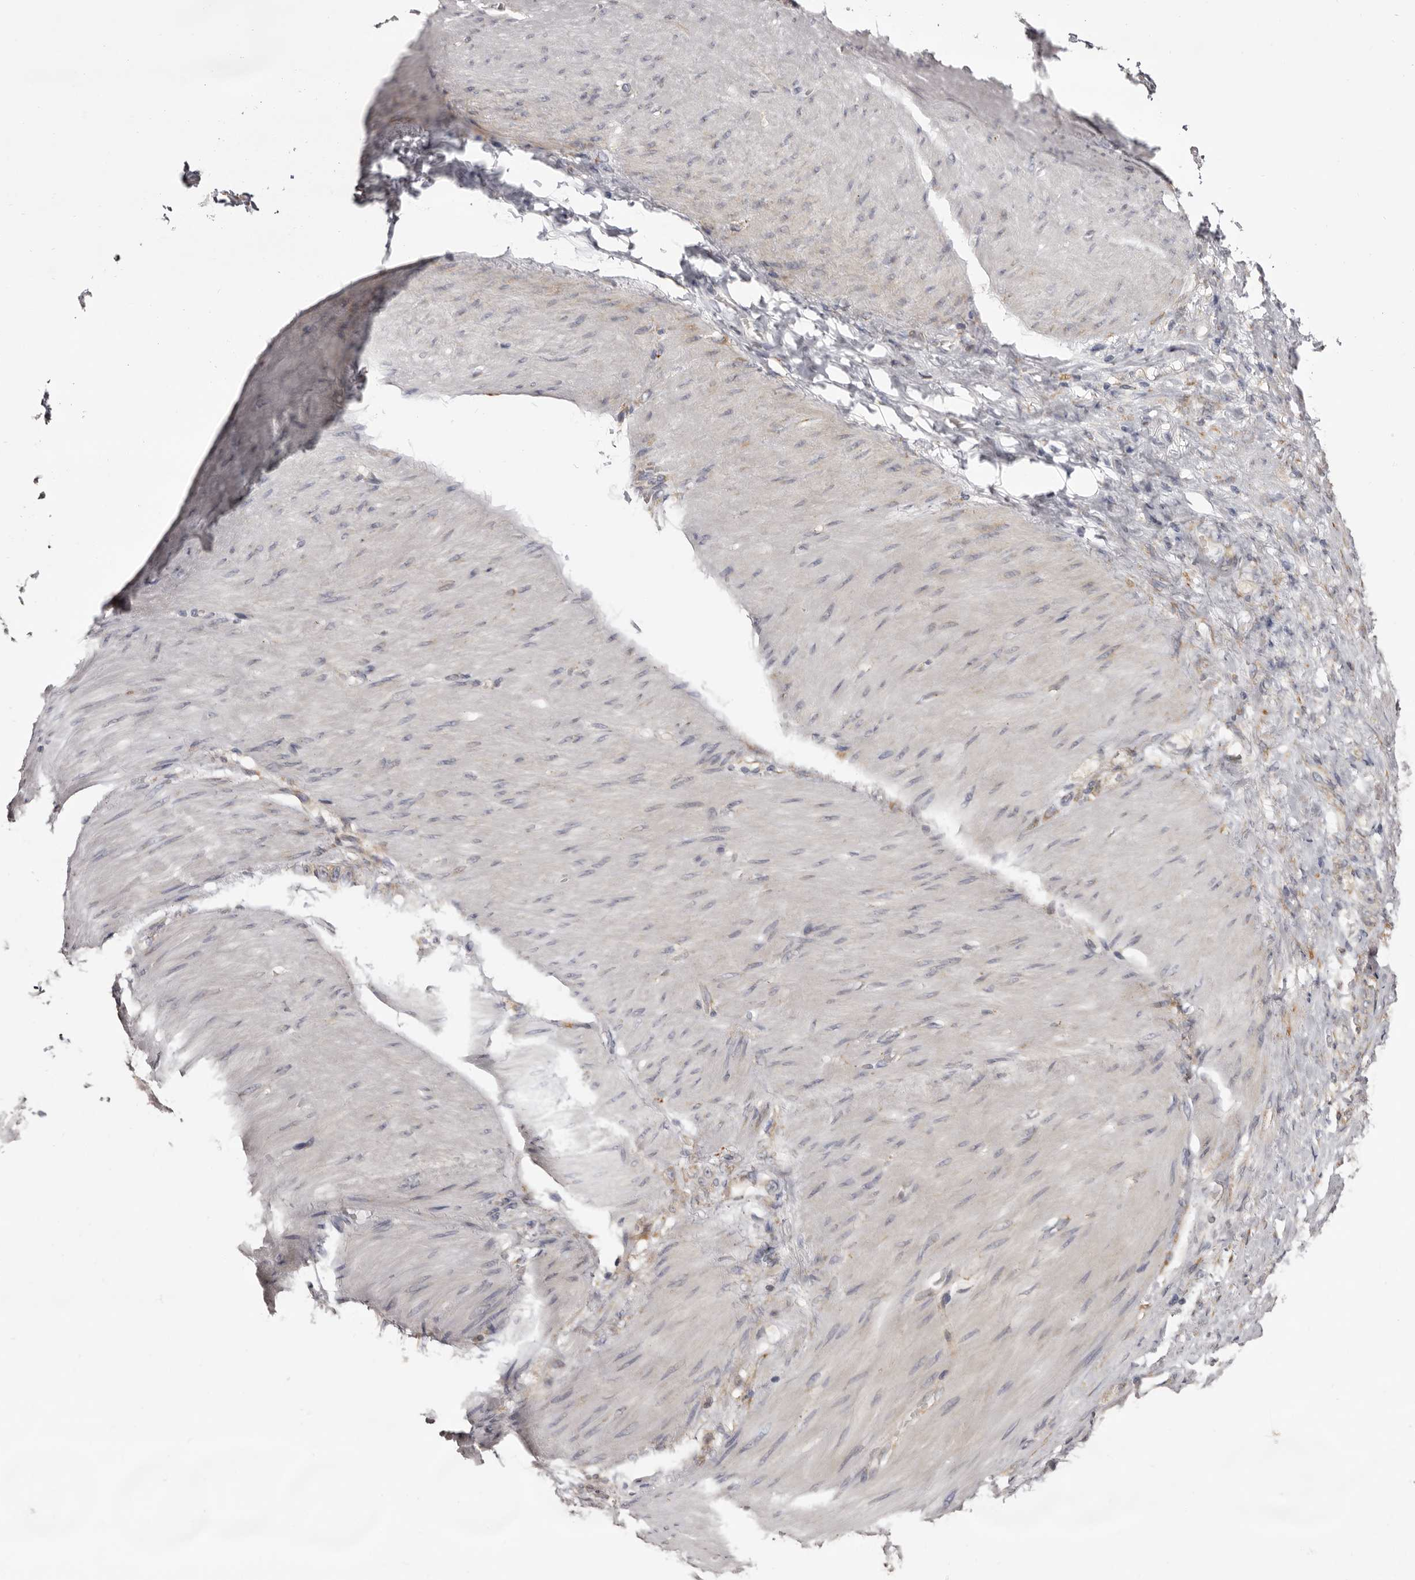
{"staining": {"intensity": "weak", "quantity": "<25%", "location": "cytoplasmic/membranous"}, "tissue": "stomach cancer", "cell_type": "Tumor cells", "image_type": "cancer", "snomed": [{"axis": "morphology", "description": "Normal tissue, NOS"}, {"axis": "morphology", "description": "Adenocarcinoma, NOS"}, {"axis": "topography", "description": "Stomach"}], "caption": "This is an IHC image of human stomach adenocarcinoma. There is no expression in tumor cells.", "gene": "PIGX", "patient": {"sex": "male", "age": 82}}